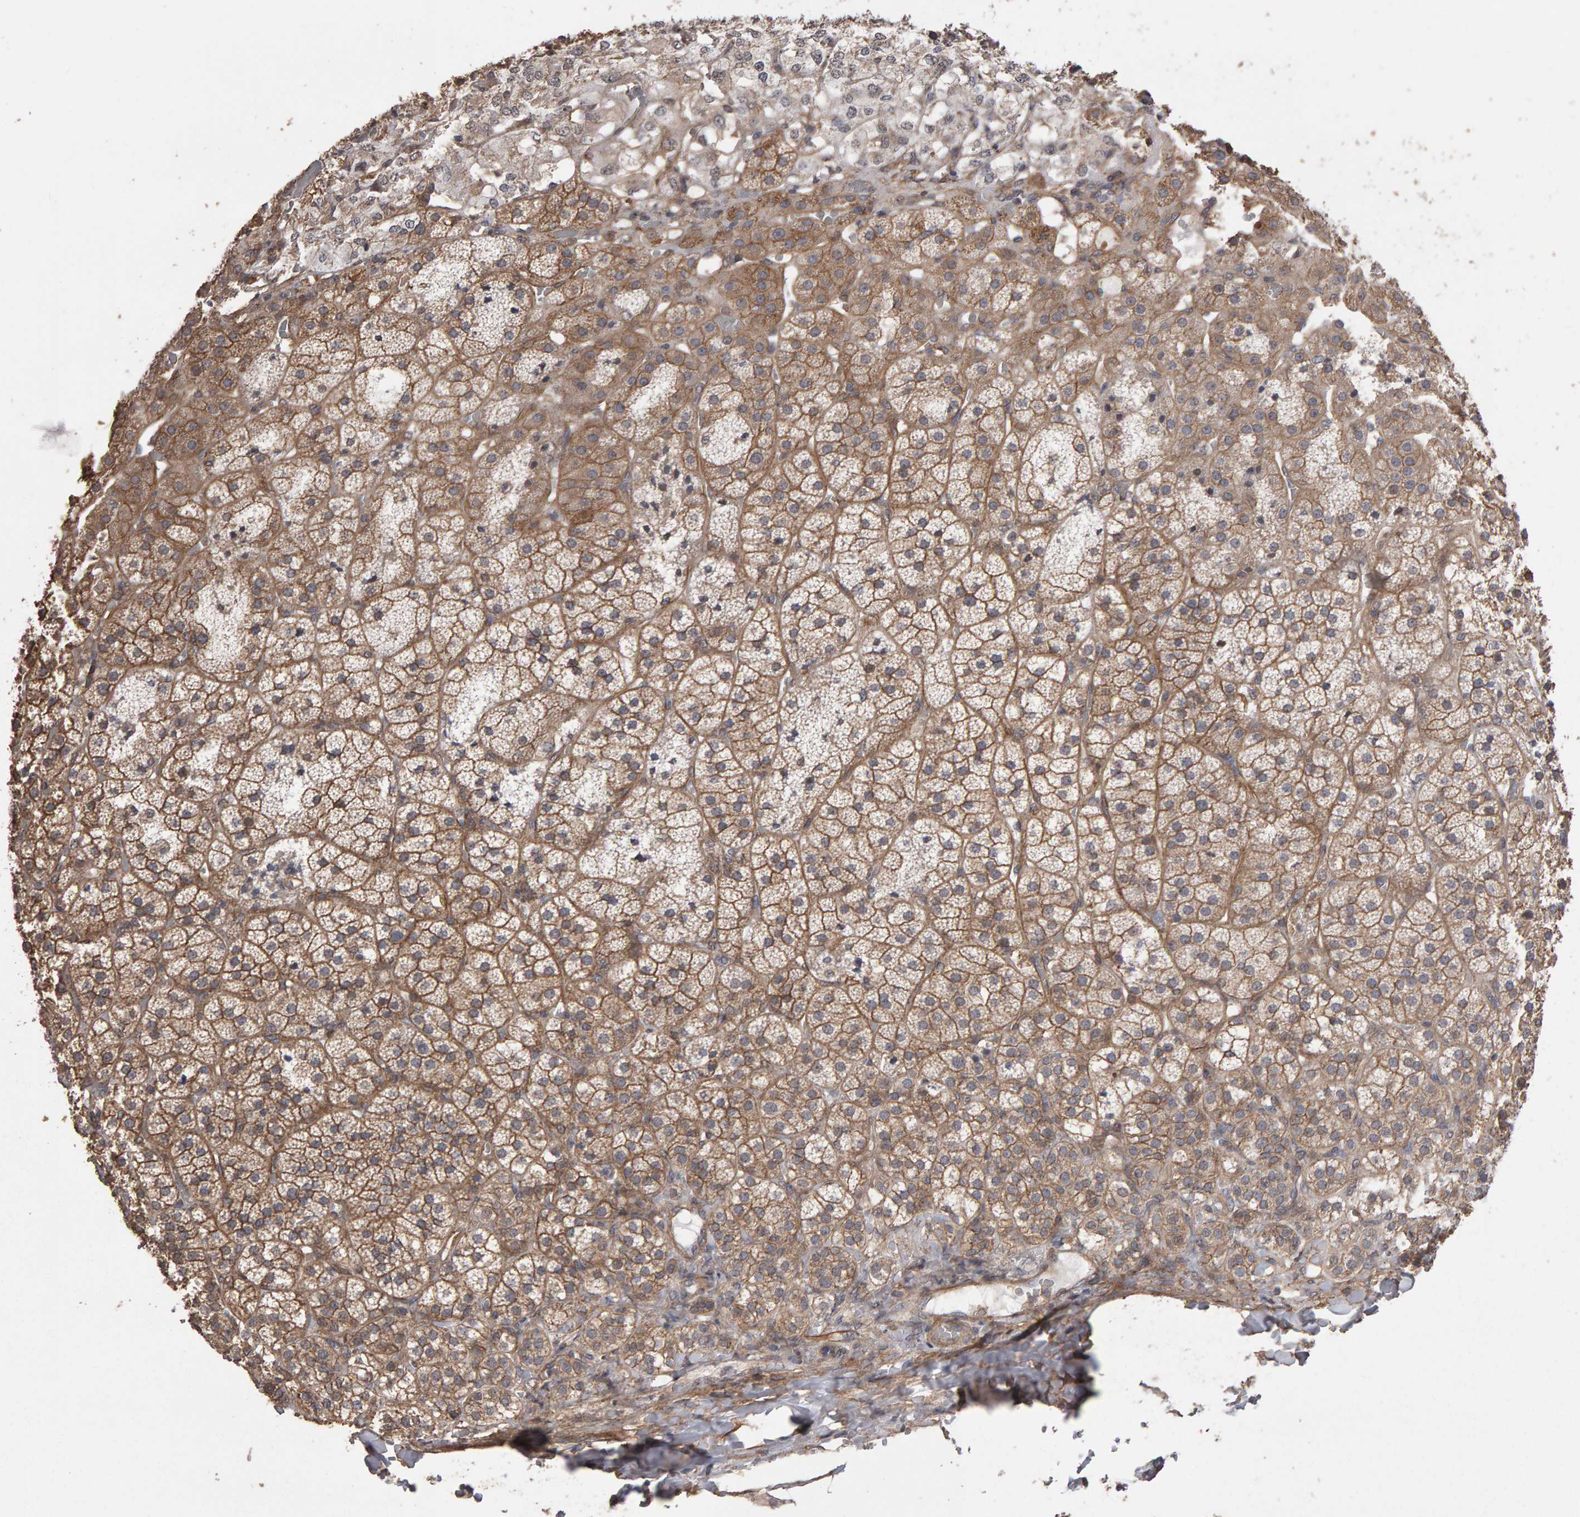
{"staining": {"intensity": "moderate", "quantity": ">75%", "location": "cytoplasmic/membranous"}, "tissue": "adrenal gland", "cell_type": "Glandular cells", "image_type": "normal", "snomed": [{"axis": "morphology", "description": "Normal tissue, NOS"}, {"axis": "topography", "description": "Adrenal gland"}], "caption": "Immunohistochemistry of normal adrenal gland reveals medium levels of moderate cytoplasmic/membranous expression in approximately >75% of glandular cells. (Brightfield microscopy of DAB IHC at high magnification).", "gene": "SCRIB", "patient": {"sex": "female", "age": 44}}